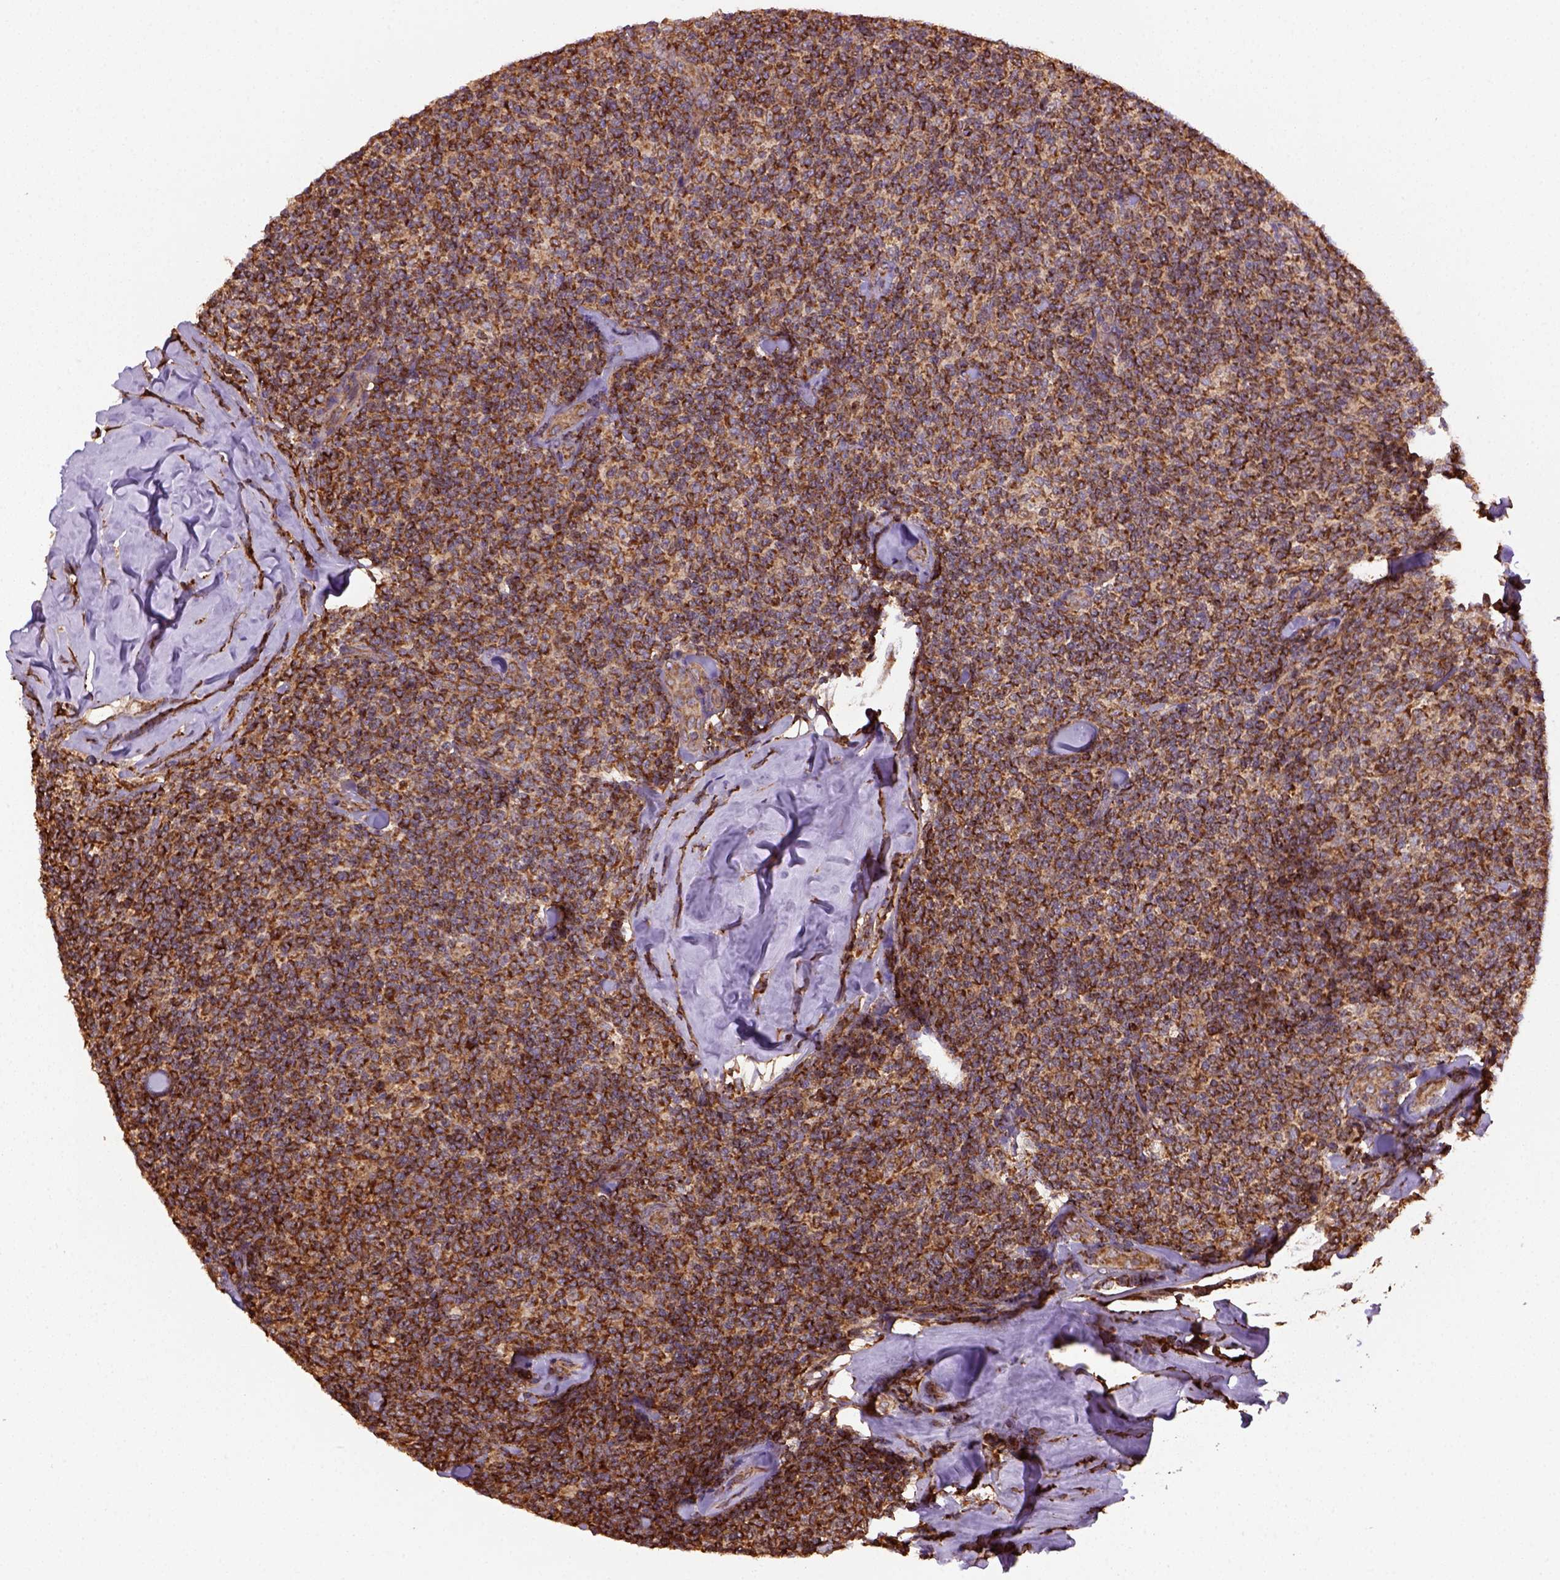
{"staining": {"intensity": "strong", "quantity": ">75%", "location": "cytoplasmic/membranous"}, "tissue": "lymphoma", "cell_type": "Tumor cells", "image_type": "cancer", "snomed": [{"axis": "morphology", "description": "Malignant lymphoma, non-Hodgkin's type, Low grade"}, {"axis": "topography", "description": "Lymph node"}], "caption": "Immunohistochemical staining of human lymphoma exhibits strong cytoplasmic/membranous protein staining in about >75% of tumor cells.", "gene": "MAPK8IP3", "patient": {"sex": "female", "age": 56}}